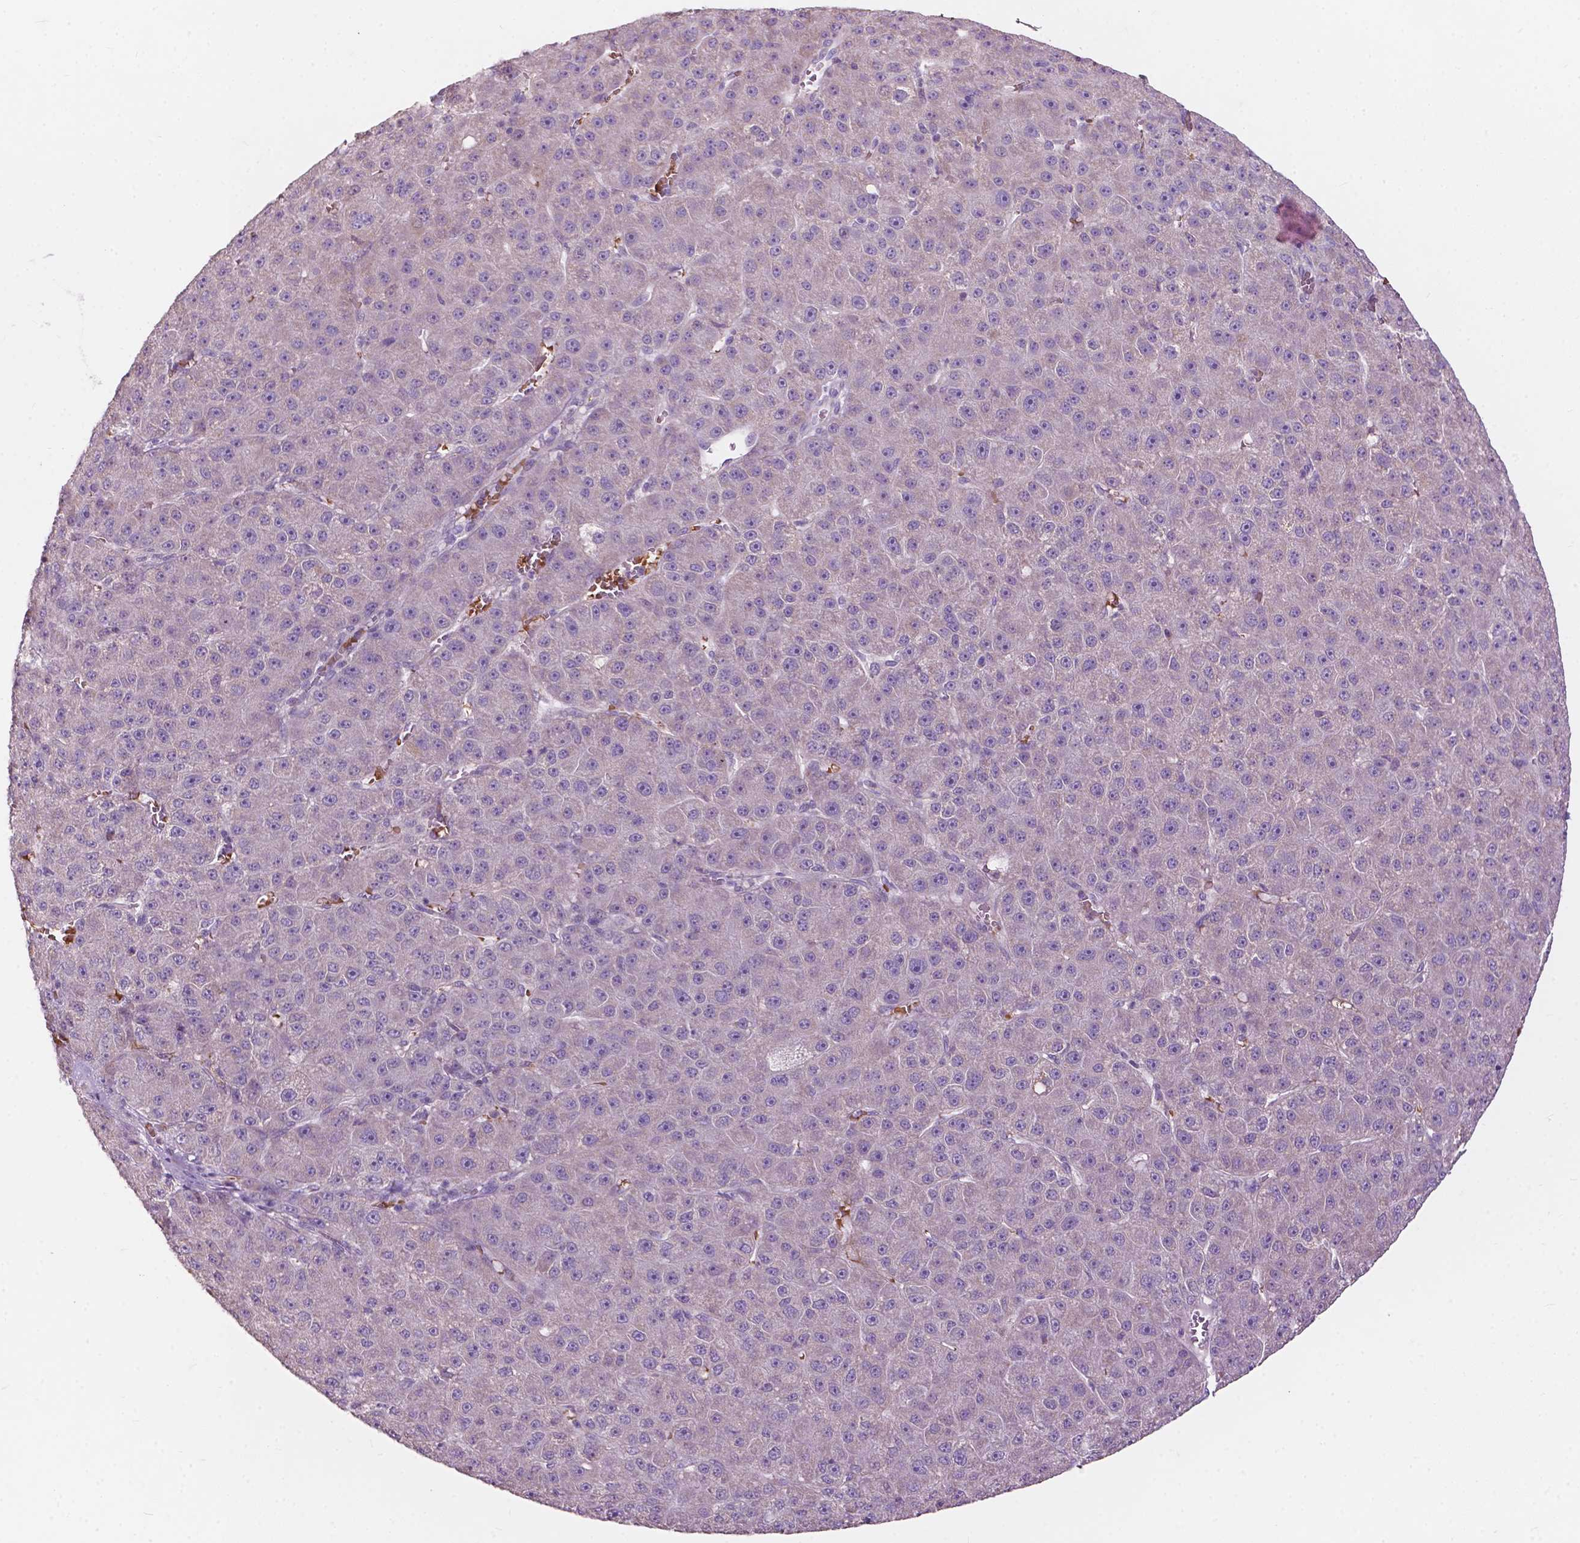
{"staining": {"intensity": "negative", "quantity": "none", "location": "none"}, "tissue": "liver cancer", "cell_type": "Tumor cells", "image_type": "cancer", "snomed": [{"axis": "morphology", "description": "Carcinoma, Hepatocellular, NOS"}, {"axis": "topography", "description": "Liver"}], "caption": "Photomicrograph shows no protein staining in tumor cells of hepatocellular carcinoma (liver) tissue.", "gene": "NDUFS1", "patient": {"sex": "male", "age": 67}}